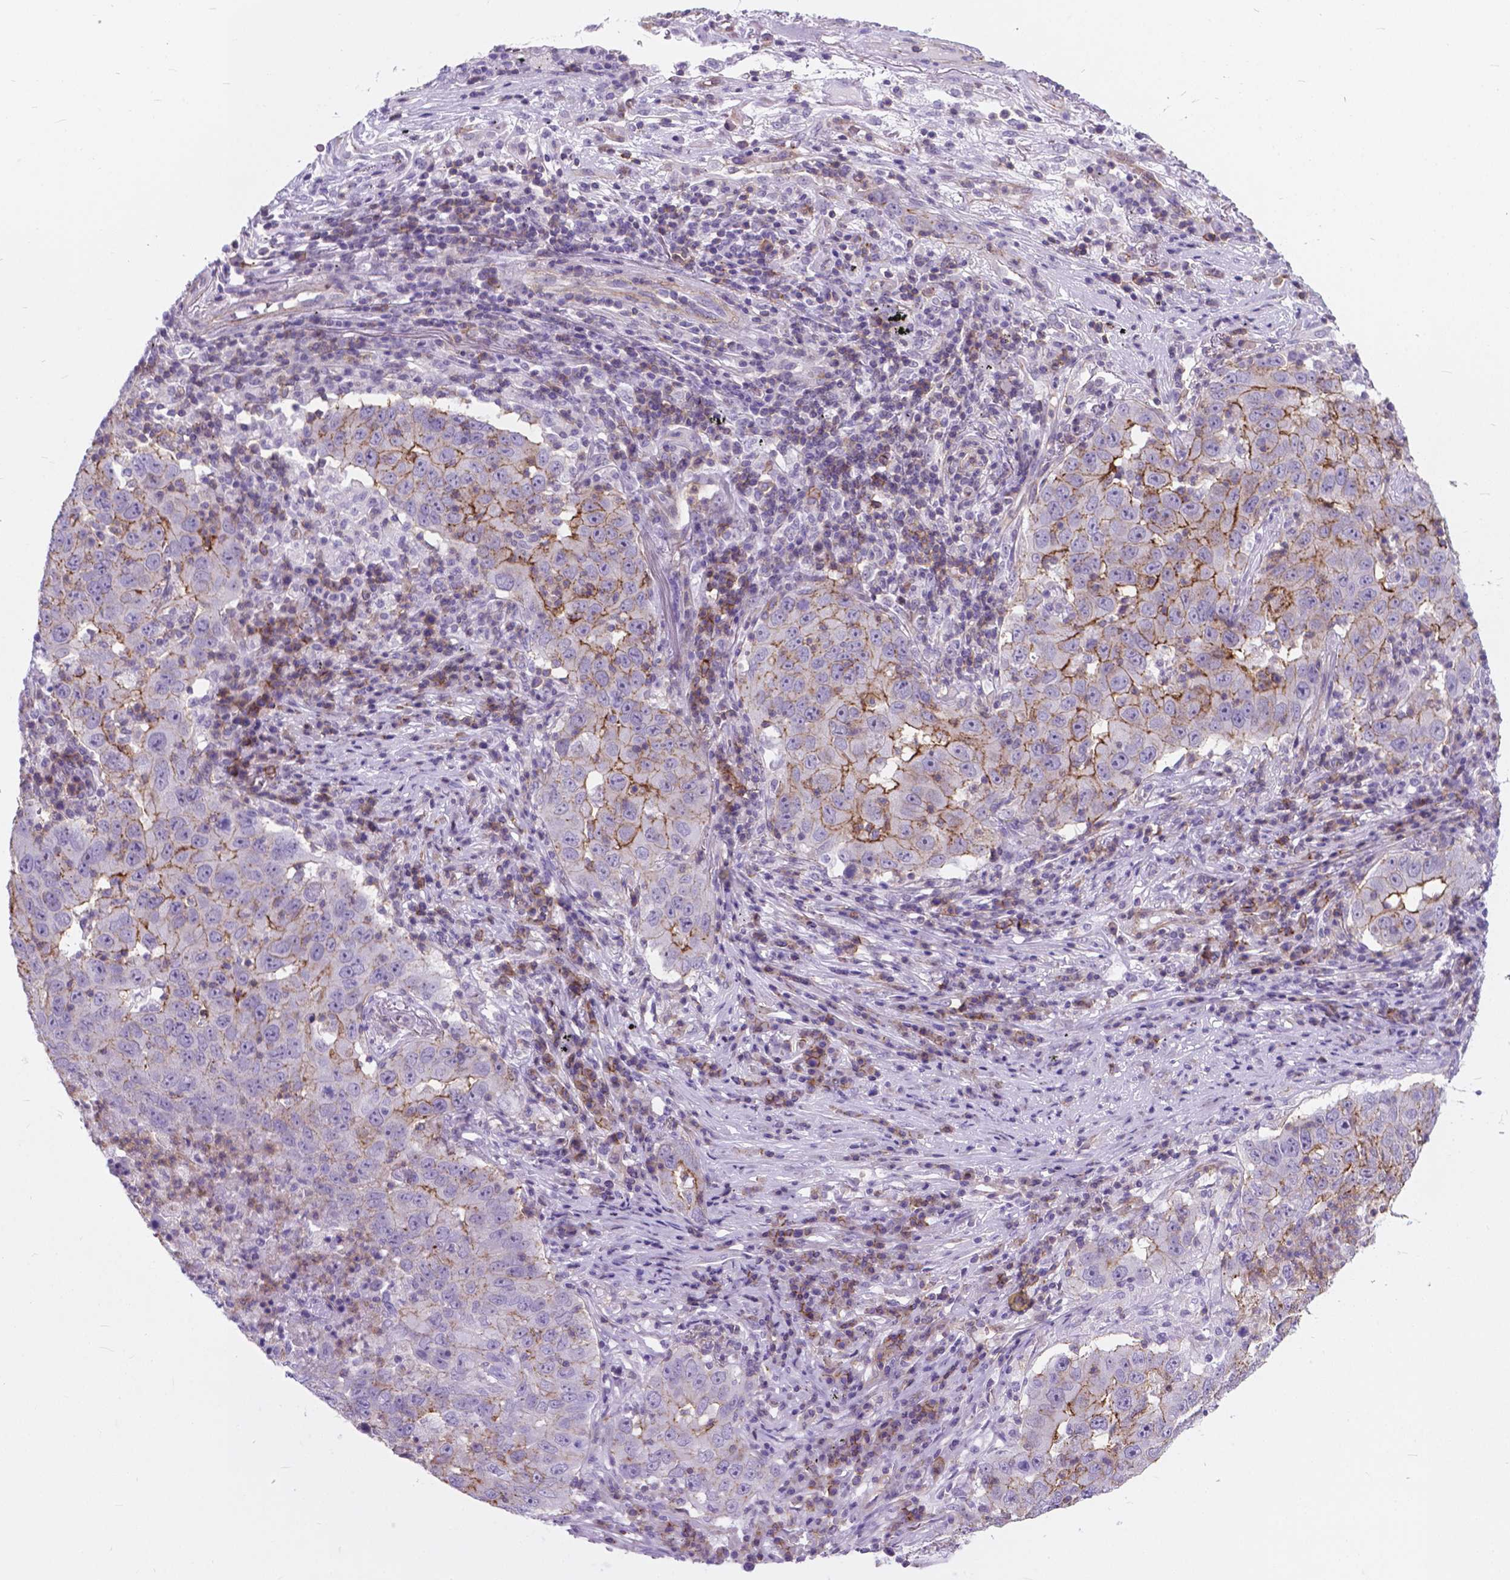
{"staining": {"intensity": "moderate", "quantity": "25%-75%", "location": "cytoplasmic/membranous"}, "tissue": "lung cancer", "cell_type": "Tumor cells", "image_type": "cancer", "snomed": [{"axis": "morphology", "description": "Adenocarcinoma, NOS"}, {"axis": "topography", "description": "Lung"}], "caption": "Lung adenocarcinoma stained with a protein marker shows moderate staining in tumor cells.", "gene": "KIAA0040", "patient": {"sex": "male", "age": 73}}